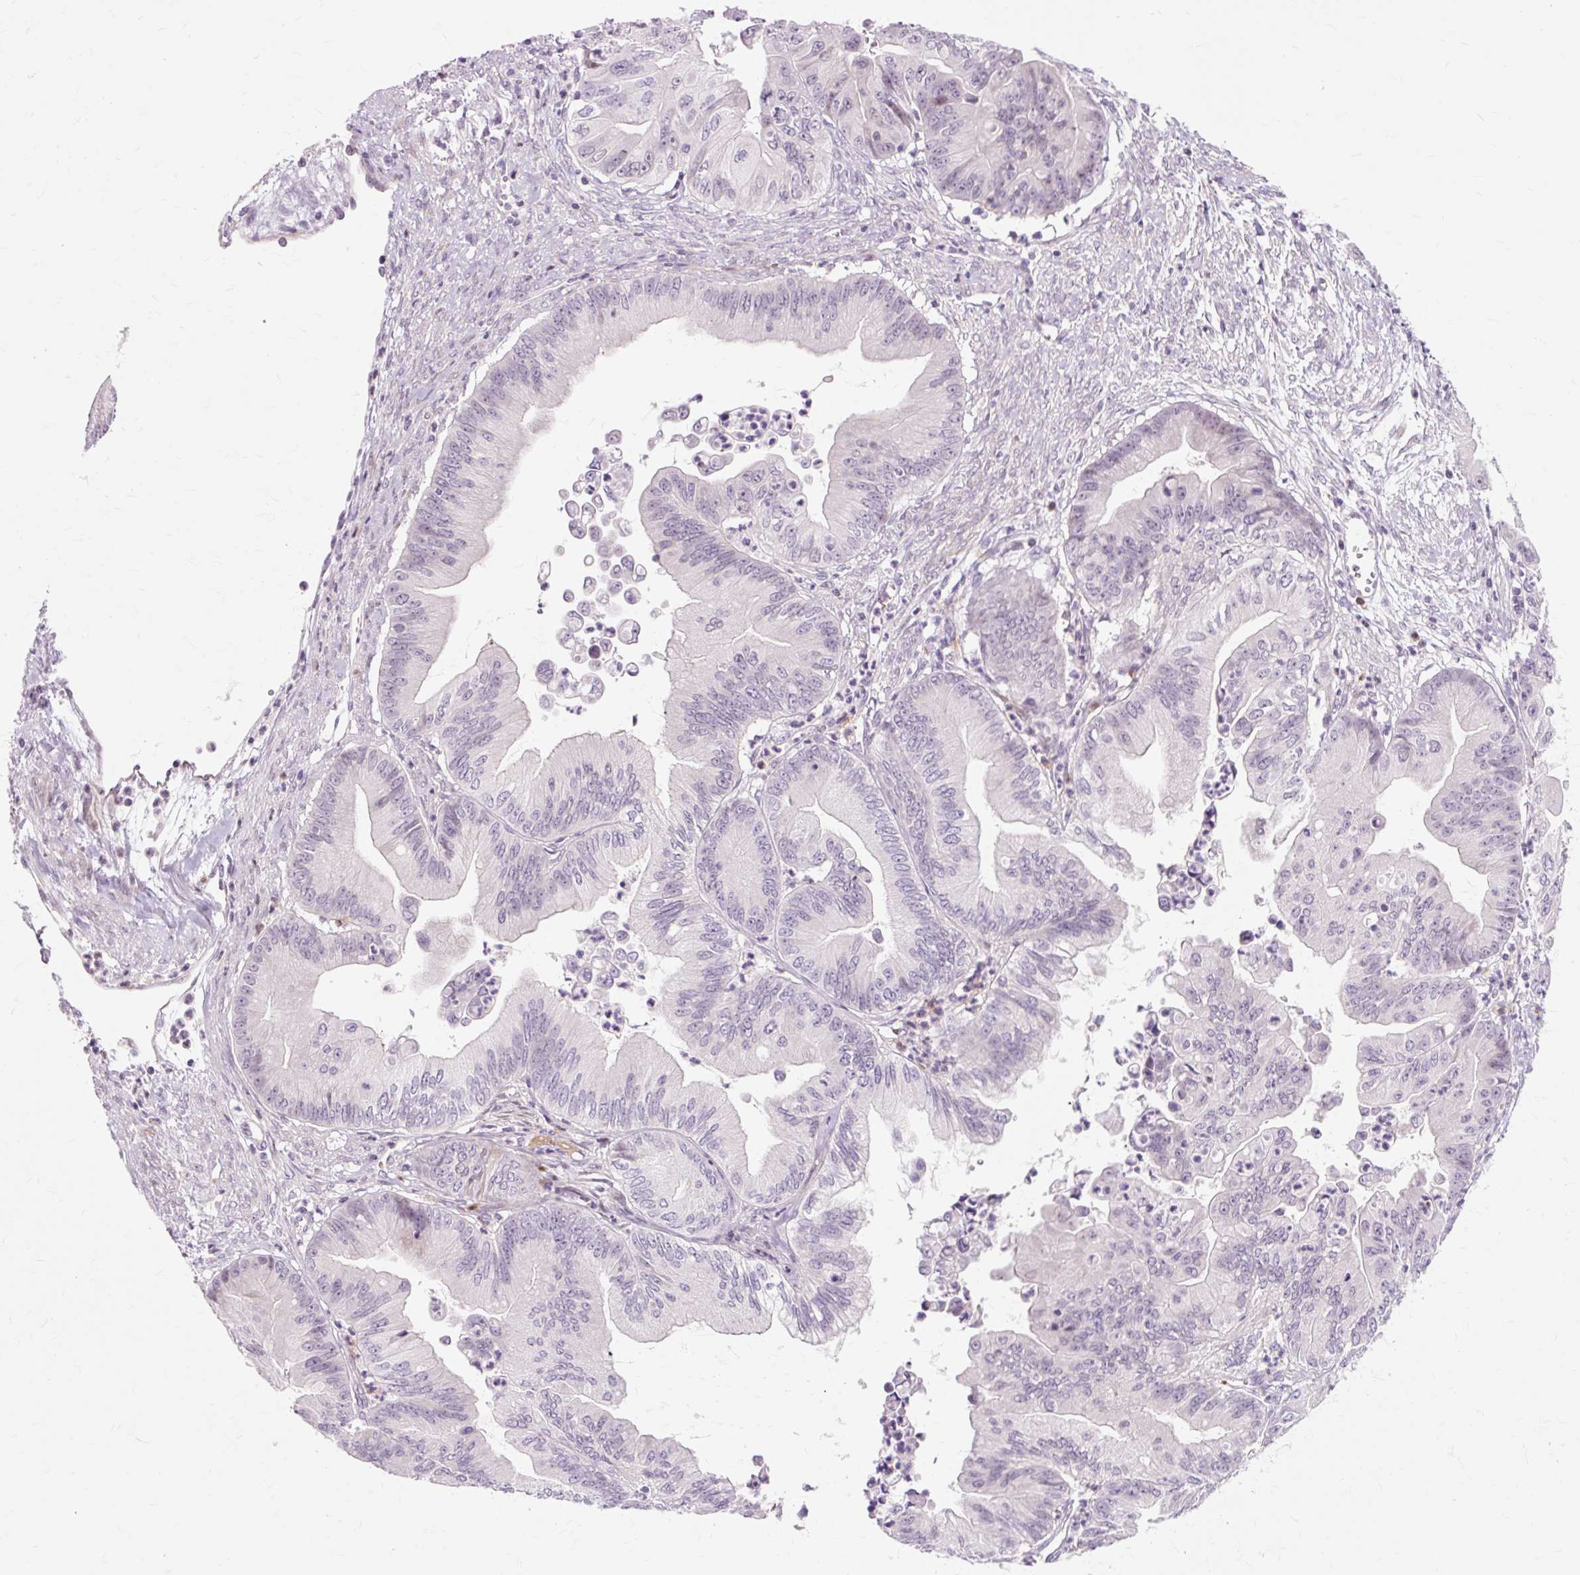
{"staining": {"intensity": "negative", "quantity": "none", "location": "none"}, "tissue": "ovarian cancer", "cell_type": "Tumor cells", "image_type": "cancer", "snomed": [{"axis": "morphology", "description": "Cystadenocarcinoma, mucinous, NOS"}, {"axis": "topography", "description": "Ovary"}], "caption": "DAB immunohistochemical staining of human mucinous cystadenocarcinoma (ovarian) shows no significant staining in tumor cells.", "gene": "ZNF35", "patient": {"sex": "female", "age": 71}}